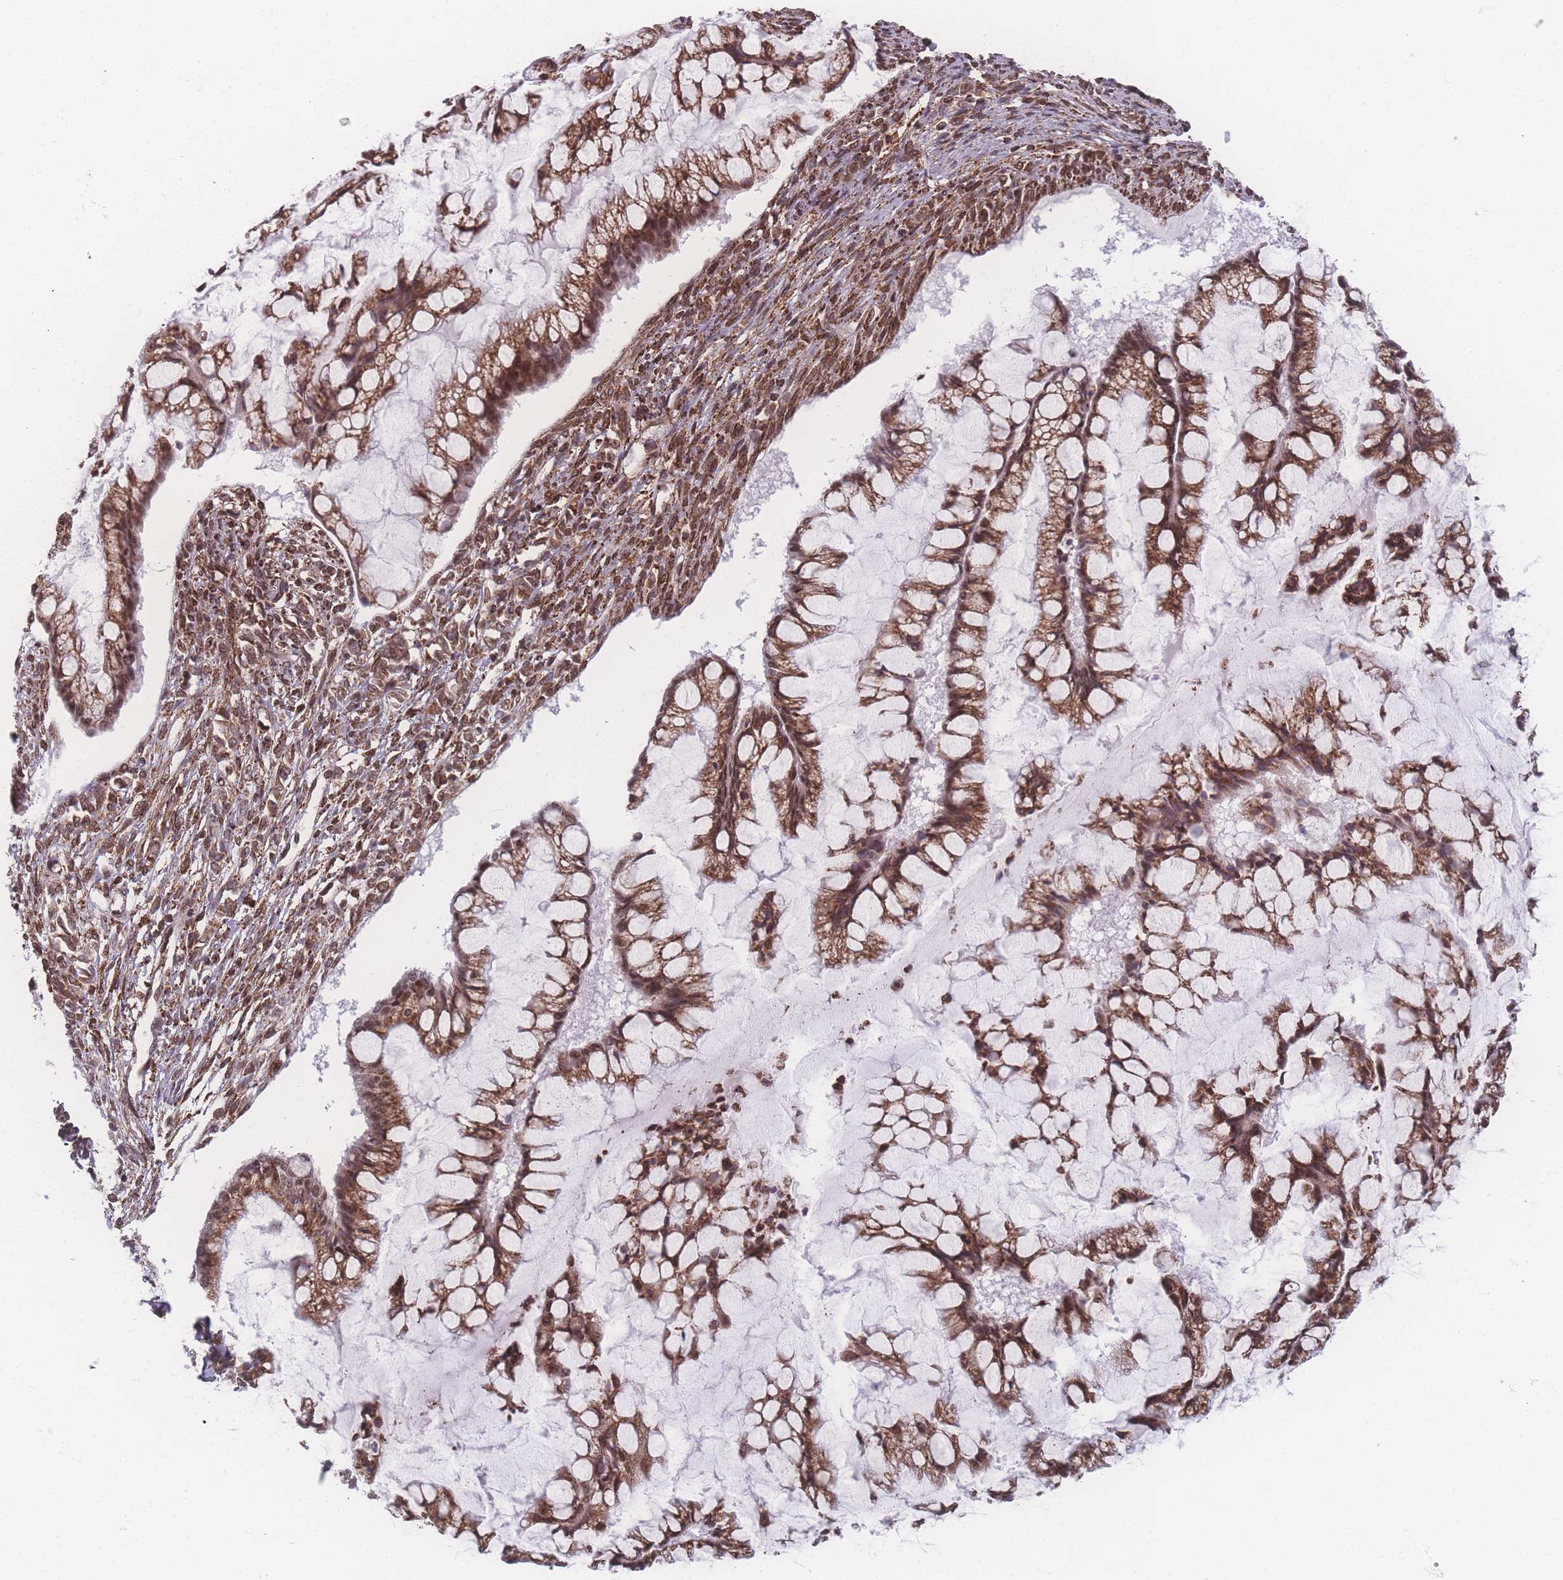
{"staining": {"intensity": "moderate", "quantity": ">75%", "location": "cytoplasmic/membranous,nuclear"}, "tissue": "ovarian cancer", "cell_type": "Tumor cells", "image_type": "cancer", "snomed": [{"axis": "morphology", "description": "Cystadenocarcinoma, mucinous, NOS"}, {"axis": "topography", "description": "Ovary"}], "caption": "Immunohistochemistry (IHC) of human mucinous cystadenocarcinoma (ovarian) demonstrates medium levels of moderate cytoplasmic/membranous and nuclear positivity in approximately >75% of tumor cells.", "gene": "ZC3H13", "patient": {"sex": "female", "age": 73}}